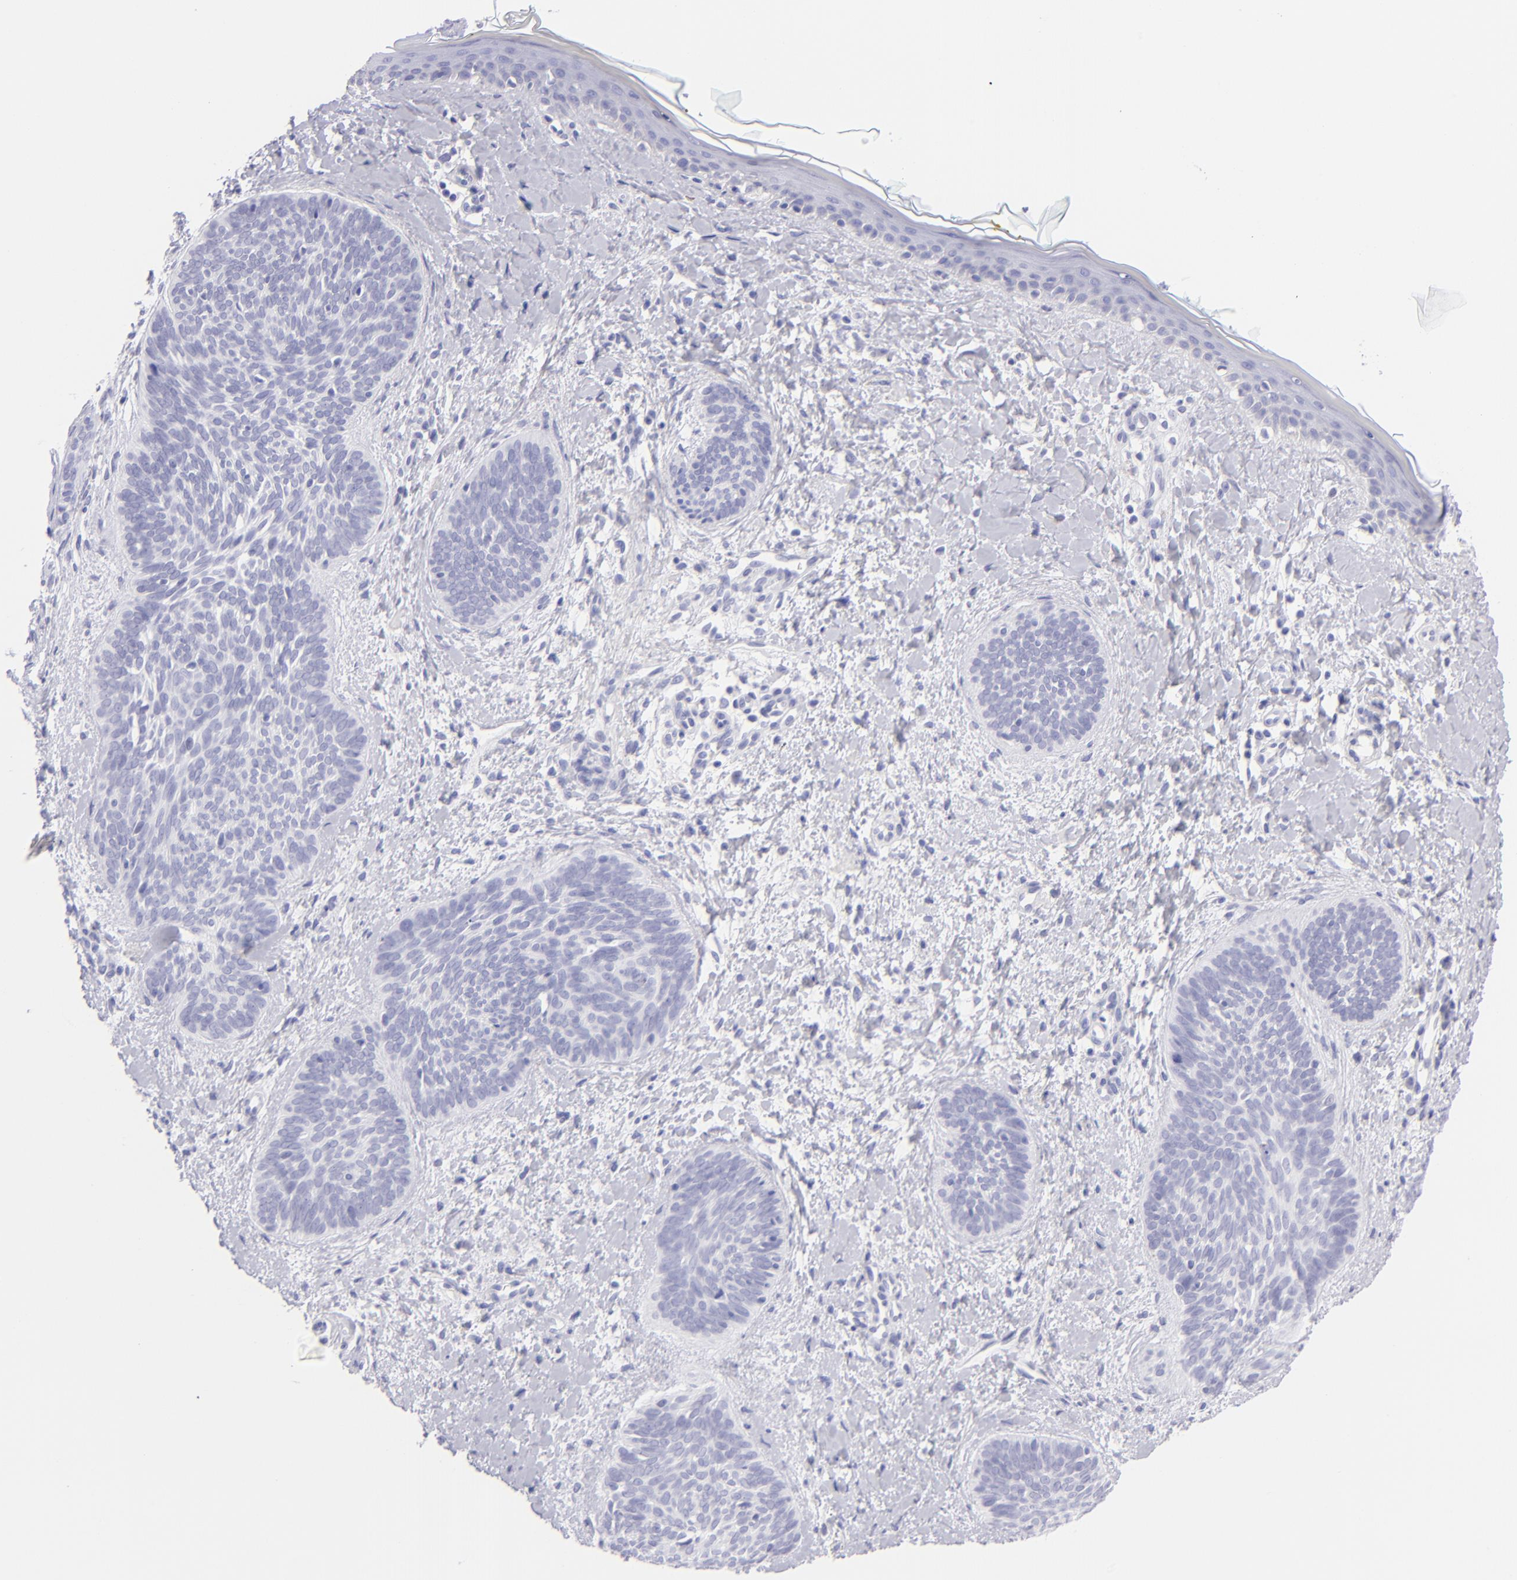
{"staining": {"intensity": "negative", "quantity": "none", "location": "none"}, "tissue": "skin cancer", "cell_type": "Tumor cells", "image_type": "cancer", "snomed": [{"axis": "morphology", "description": "Basal cell carcinoma"}, {"axis": "topography", "description": "Skin"}], "caption": "High power microscopy image of an immunohistochemistry photomicrograph of skin cancer, revealing no significant positivity in tumor cells.", "gene": "SLC1A2", "patient": {"sex": "female", "age": 81}}